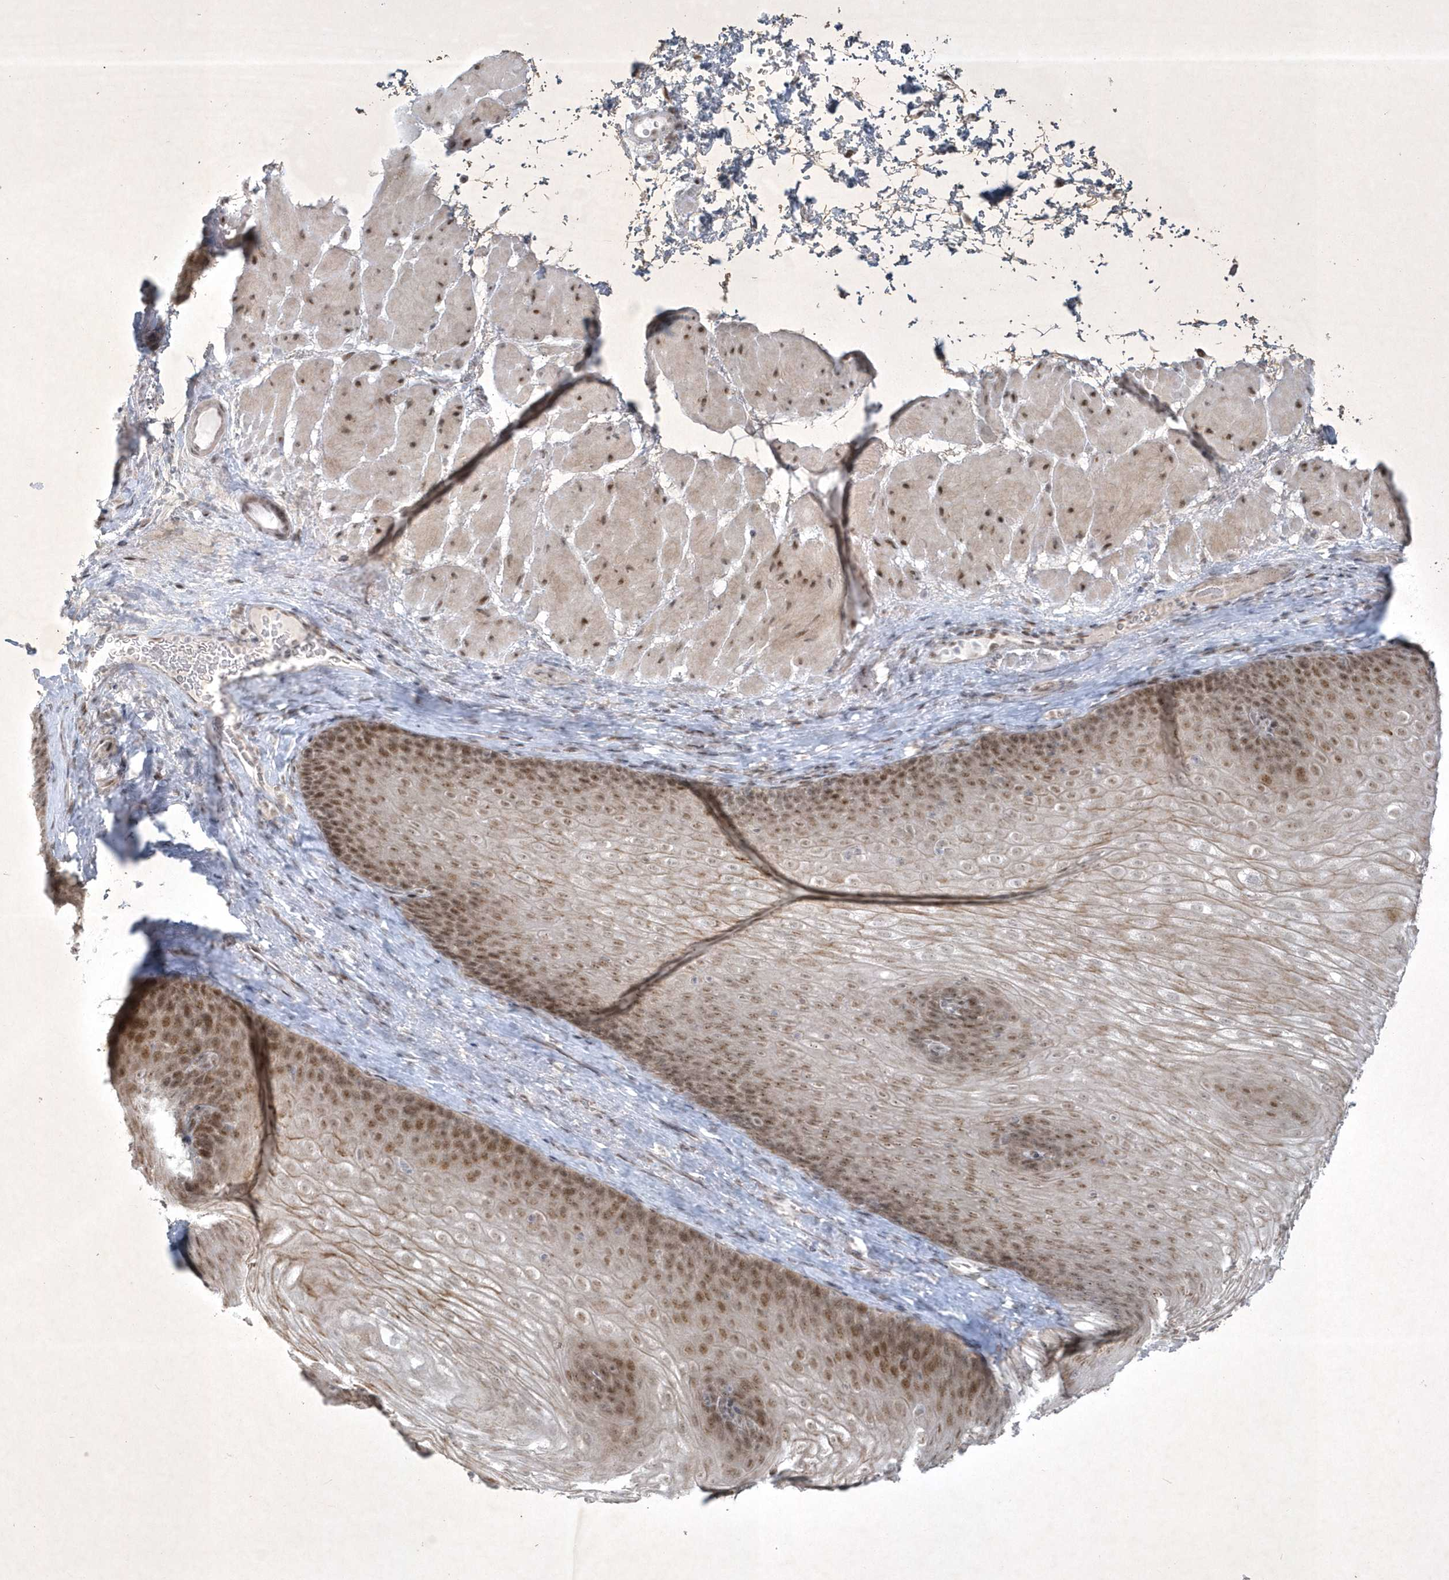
{"staining": {"intensity": "moderate", "quantity": "25%-75%", "location": "nuclear"}, "tissue": "esophagus", "cell_type": "Squamous epithelial cells", "image_type": "normal", "snomed": [{"axis": "morphology", "description": "Normal tissue, NOS"}, {"axis": "topography", "description": "Esophagus"}], "caption": "Protein expression analysis of benign human esophagus reveals moderate nuclear positivity in about 25%-75% of squamous epithelial cells. (DAB (3,3'-diaminobenzidine) = brown stain, brightfield microscopy at high magnification).", "gene": "ZBTB9", "patient": {"sex": "female", "age": 66}}